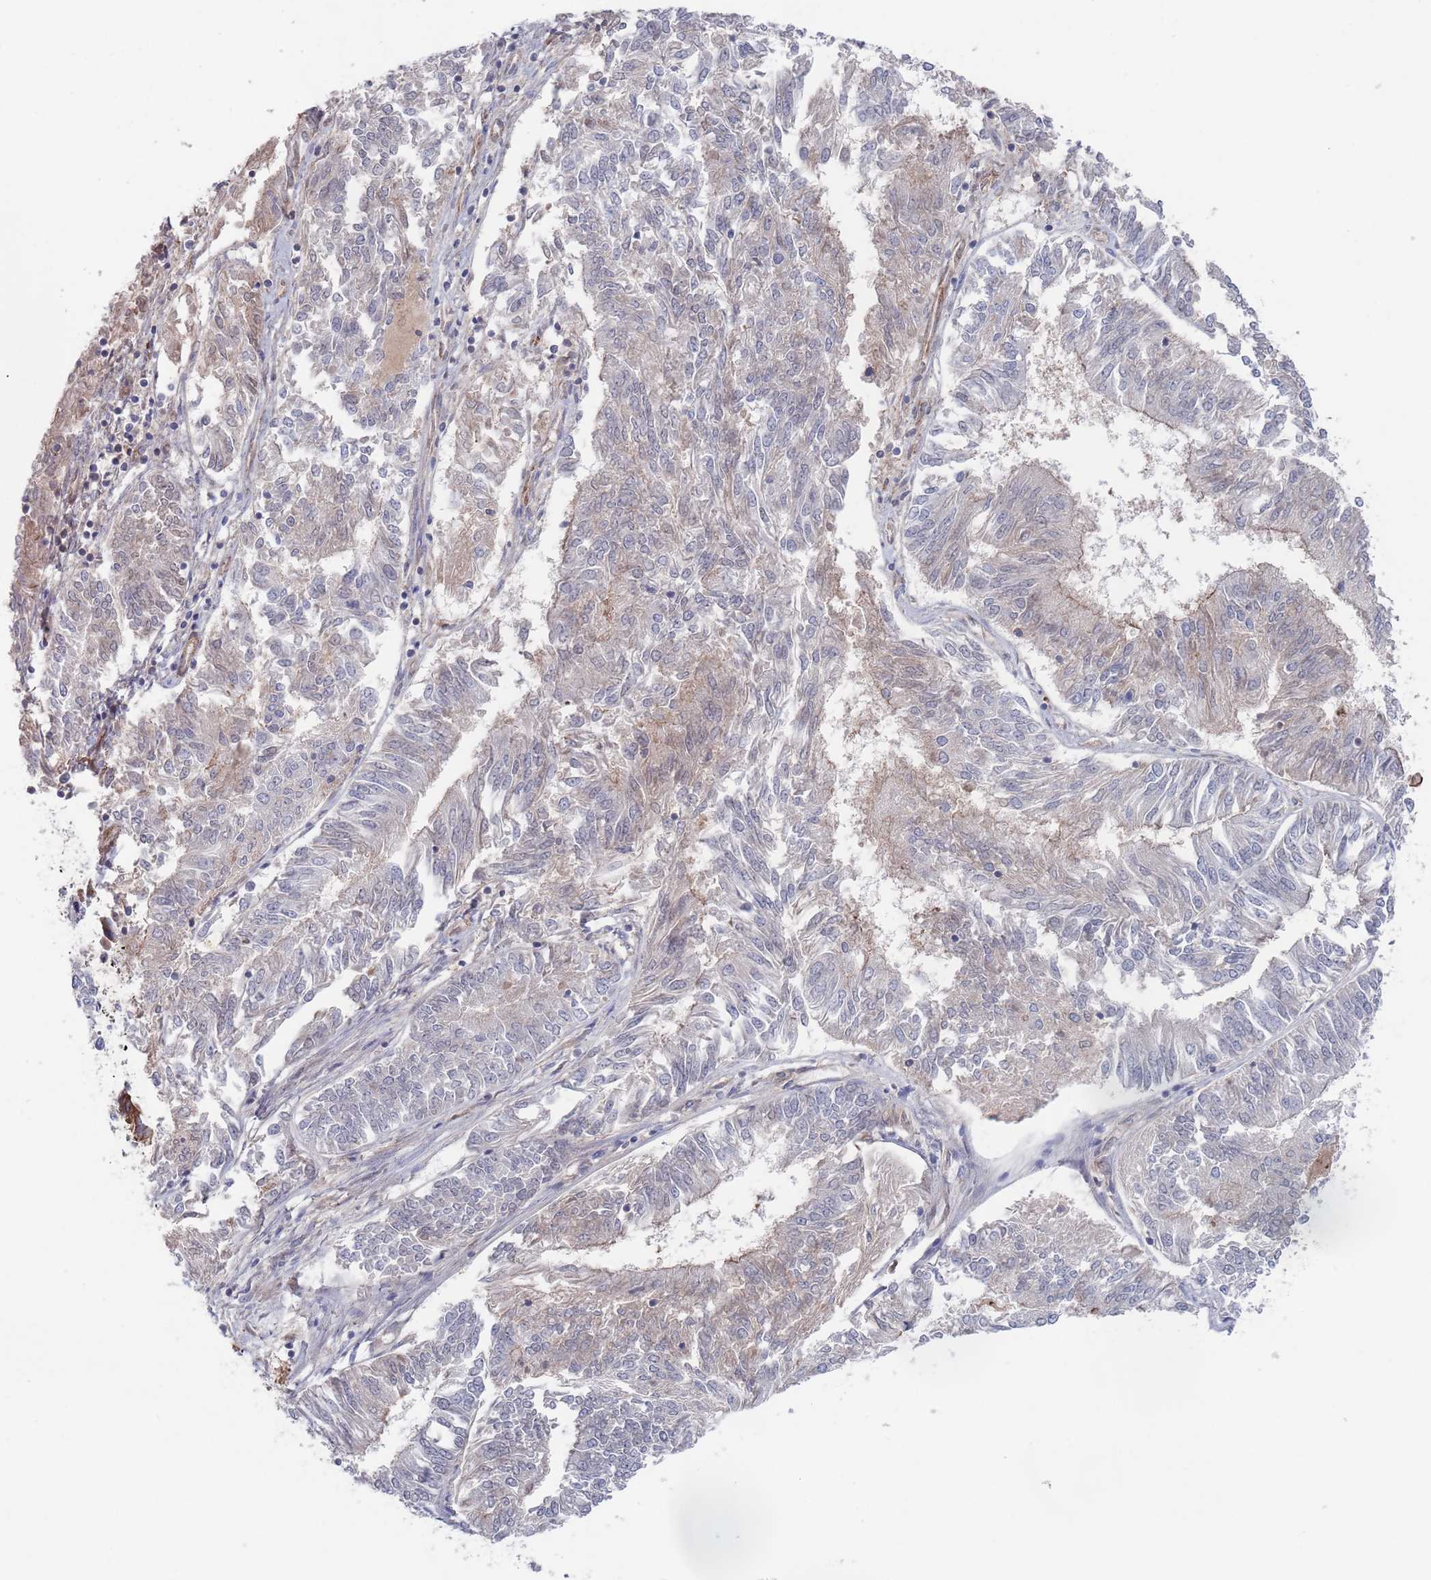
{"staining": {"intensity": "negative", "quantity": "none", "location": "none"}, "tissue": "endometrial cancer", "cell_type": "Tumor cells", "image_type": "cancer", "snomed": [{"axis": "morphology", "description": "Adenocarcinoma, NOS"}, {"axis": "topography", "description": "Endometrium"}], "caption": "Immunohistochemistry photomicrograph of adenocarcinoma (endometrial) stained for a protein (brown), which reveals no expression in tumor cells.", "gene": "PLEKHA4", "patient": {"sex": "female", "age": 58}}